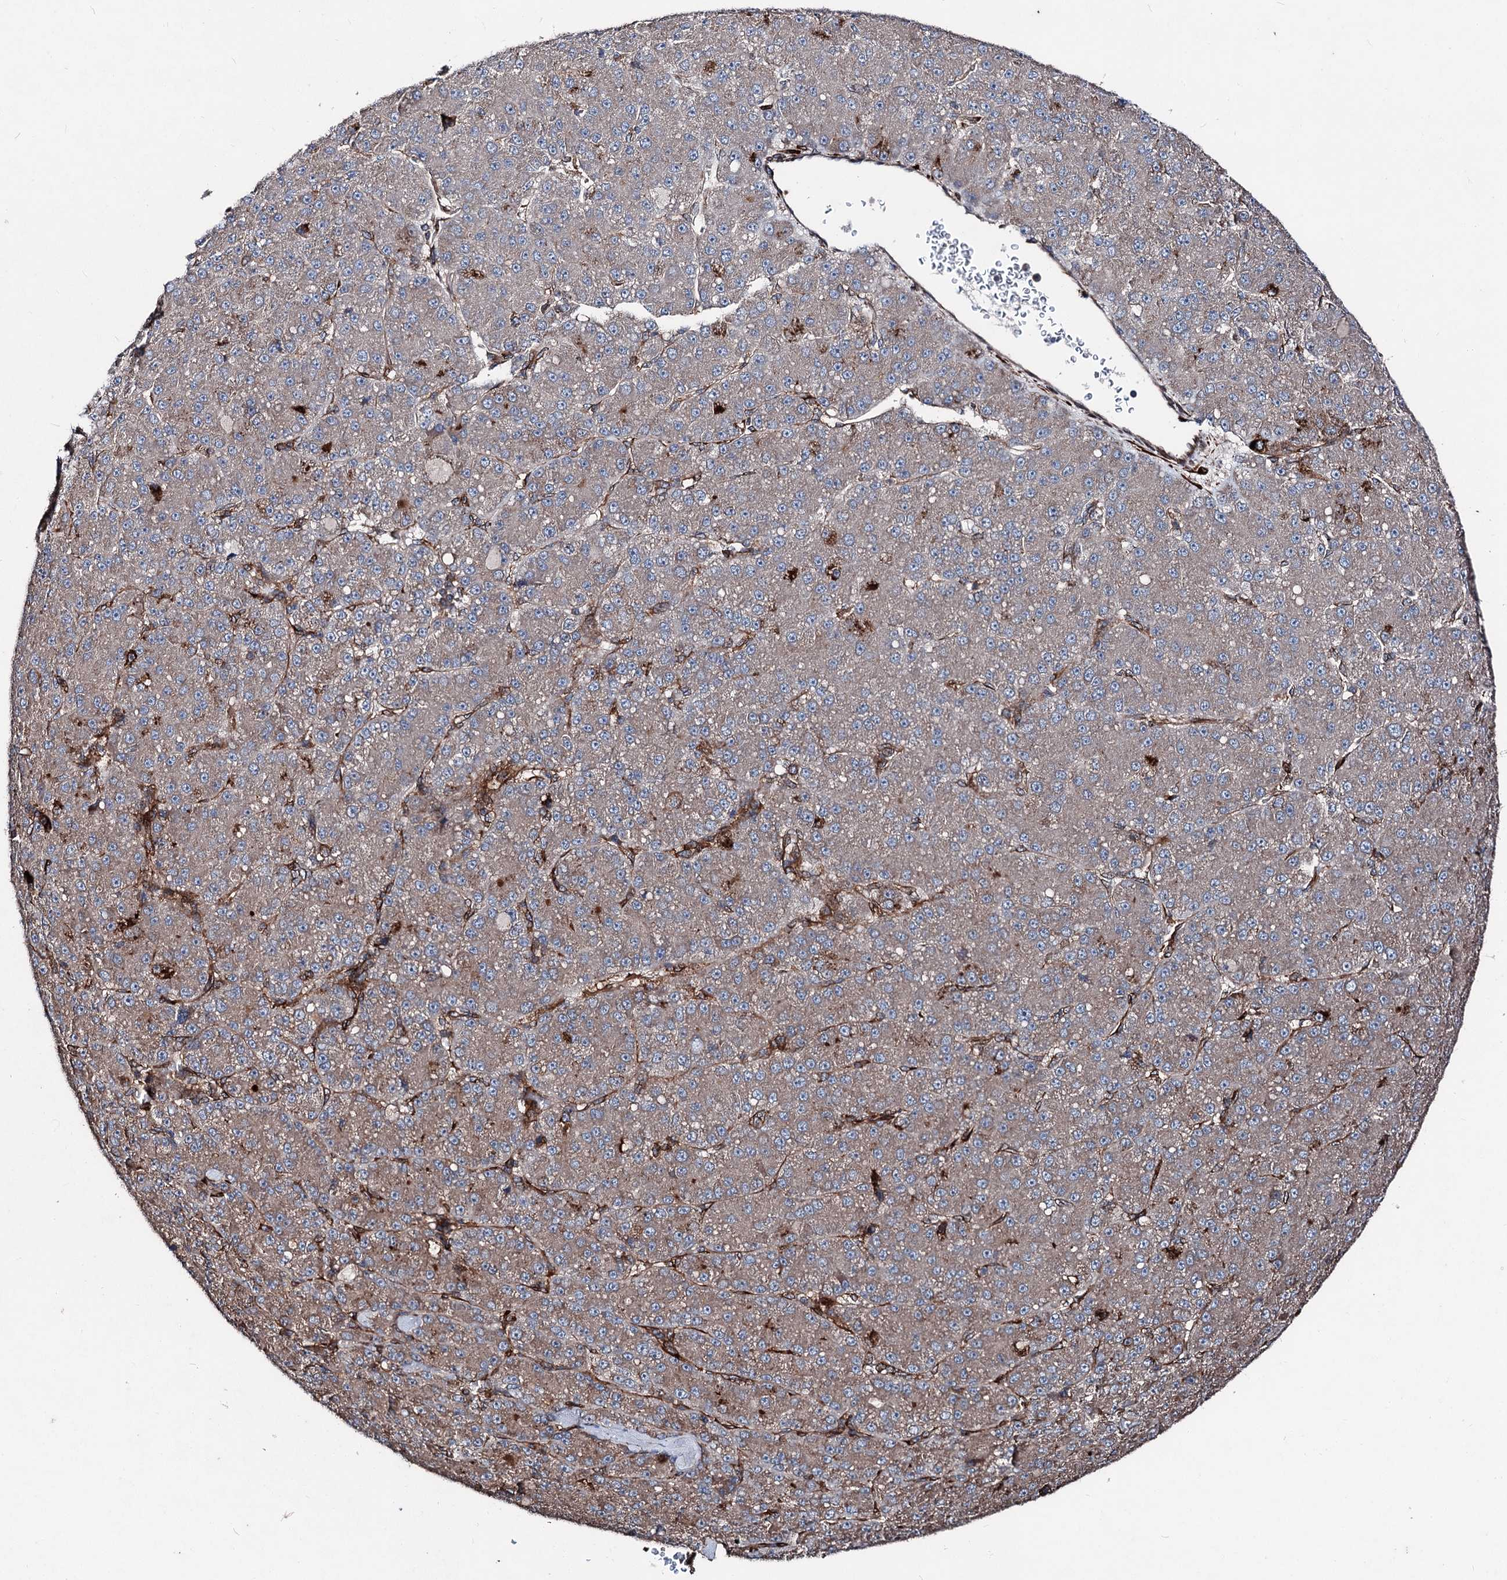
{"staining": {"intensity": "weak", "quantity": "25%-75%", "location": "cytoplasmic/membranous"}, "tissue": "liver cancer", "cell_type": "Tumor cells", "image_type": "cancer", "snomed": [{"axis": "morphology", "description": "Carcinoma, Hepatocellular, NOS"}, {"axis": "topography", "description": "Liver"}], "caption": "Immunohistochemistry (IHC) of human liver hepatocellular carcinoma exhibits low levels of weak cytoplasmic/membranous positivity in about 25%-75% of tumor cells.", "gene": "DDIAS", "patient": {"sex": "male", "age": 67}}